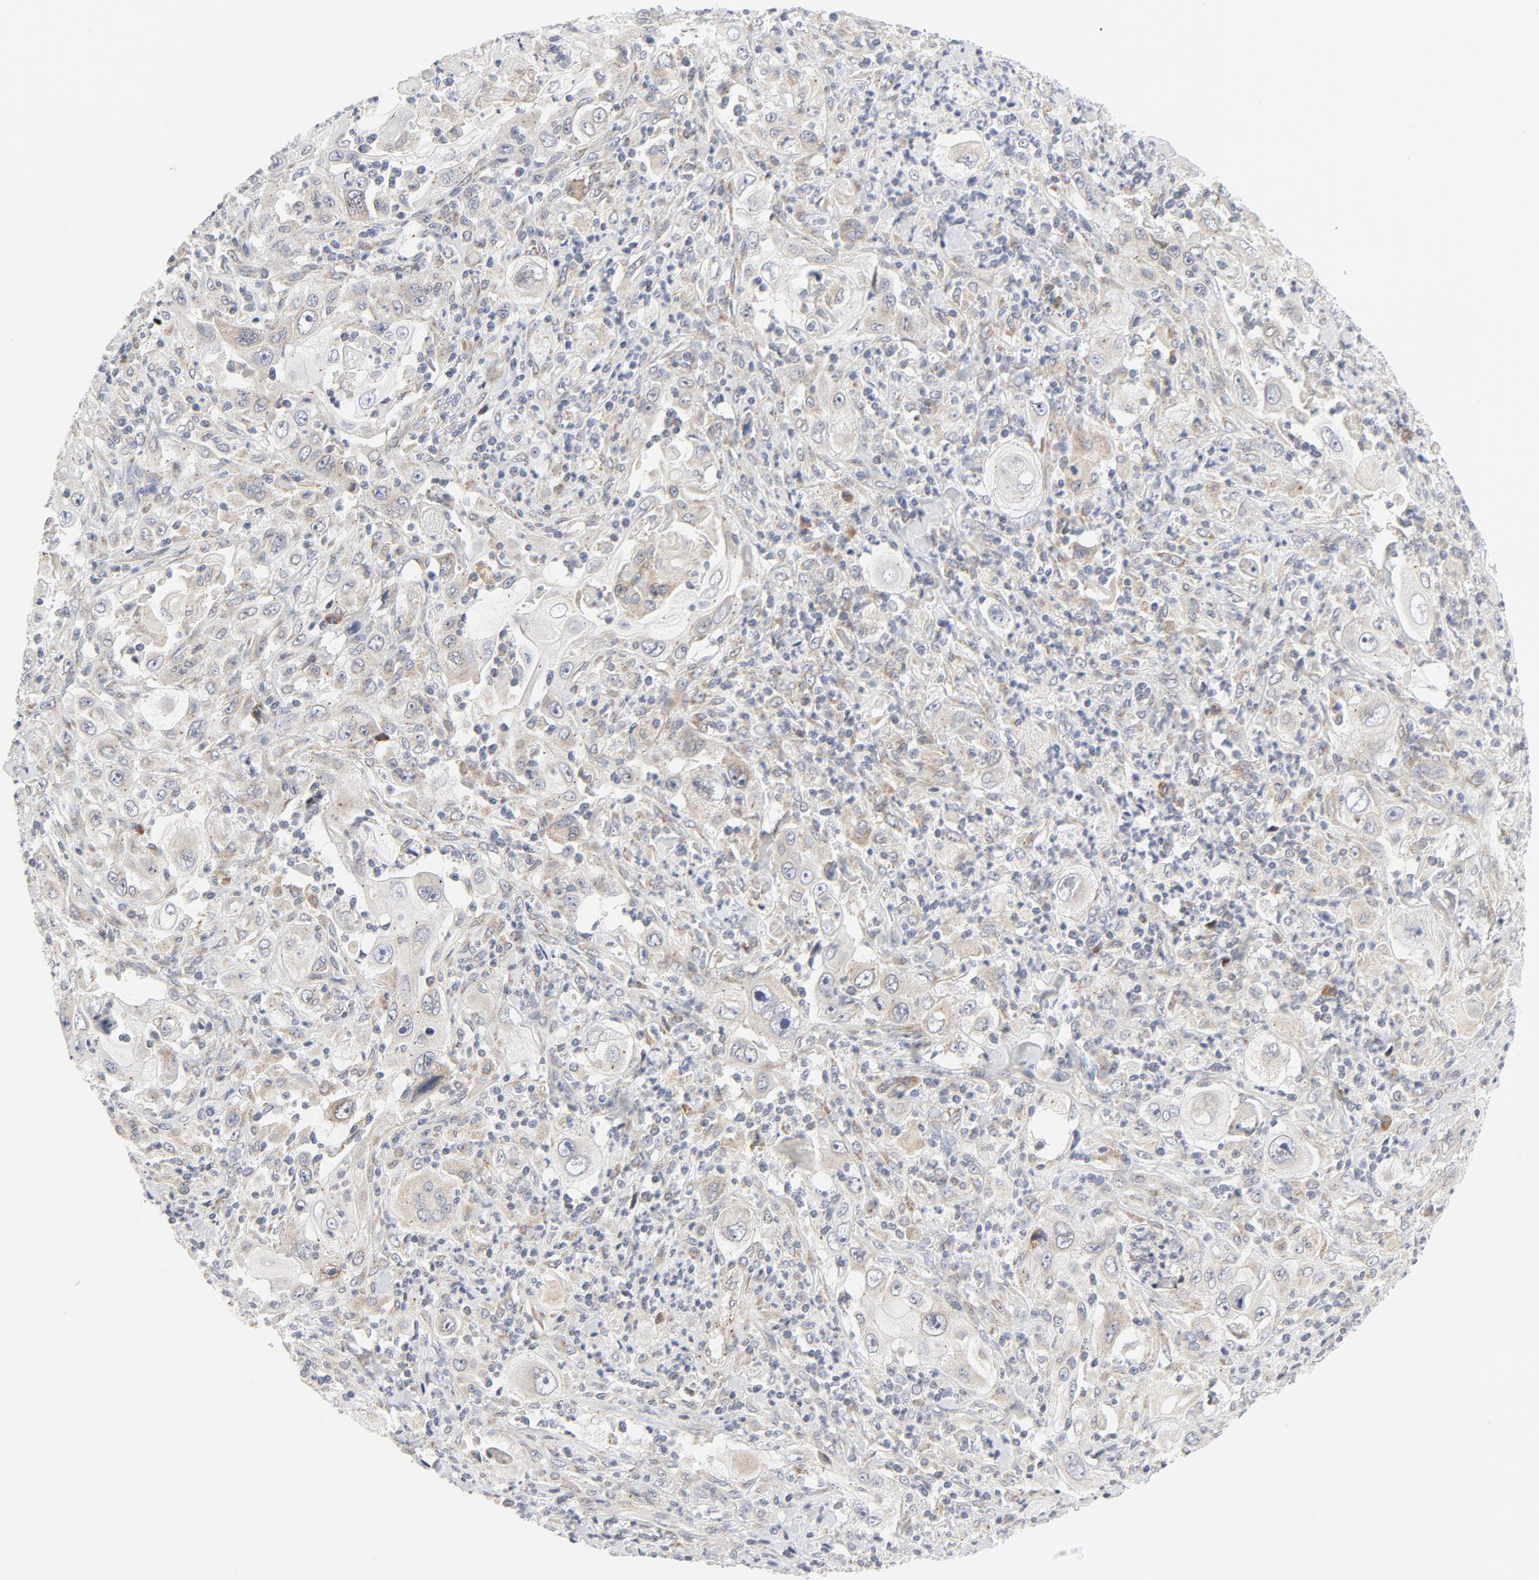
{"staining": {"intensity": "weak", "quantity": "25%-75%", "location": "cytoplasmic/membranous"}, "tissue": "pancreatic cancer", "cell_type": "Tumor cells", "image_type": "cancer", "snomed": [{"axis": "morphology", "description": "Adenocarcinoma, NOS"}, {"axis": "topography", "description": "Pancreas"}], "caption": "A histopathology image showing weak cytoplasmic/membranous expression in about 25%-75% of tumor cells in pancreatic adenocarcinoma, as visualized by brown immunohistochemical staining.", "gene": "LRP6", "patient": {"sex": "male", "age": 70}}